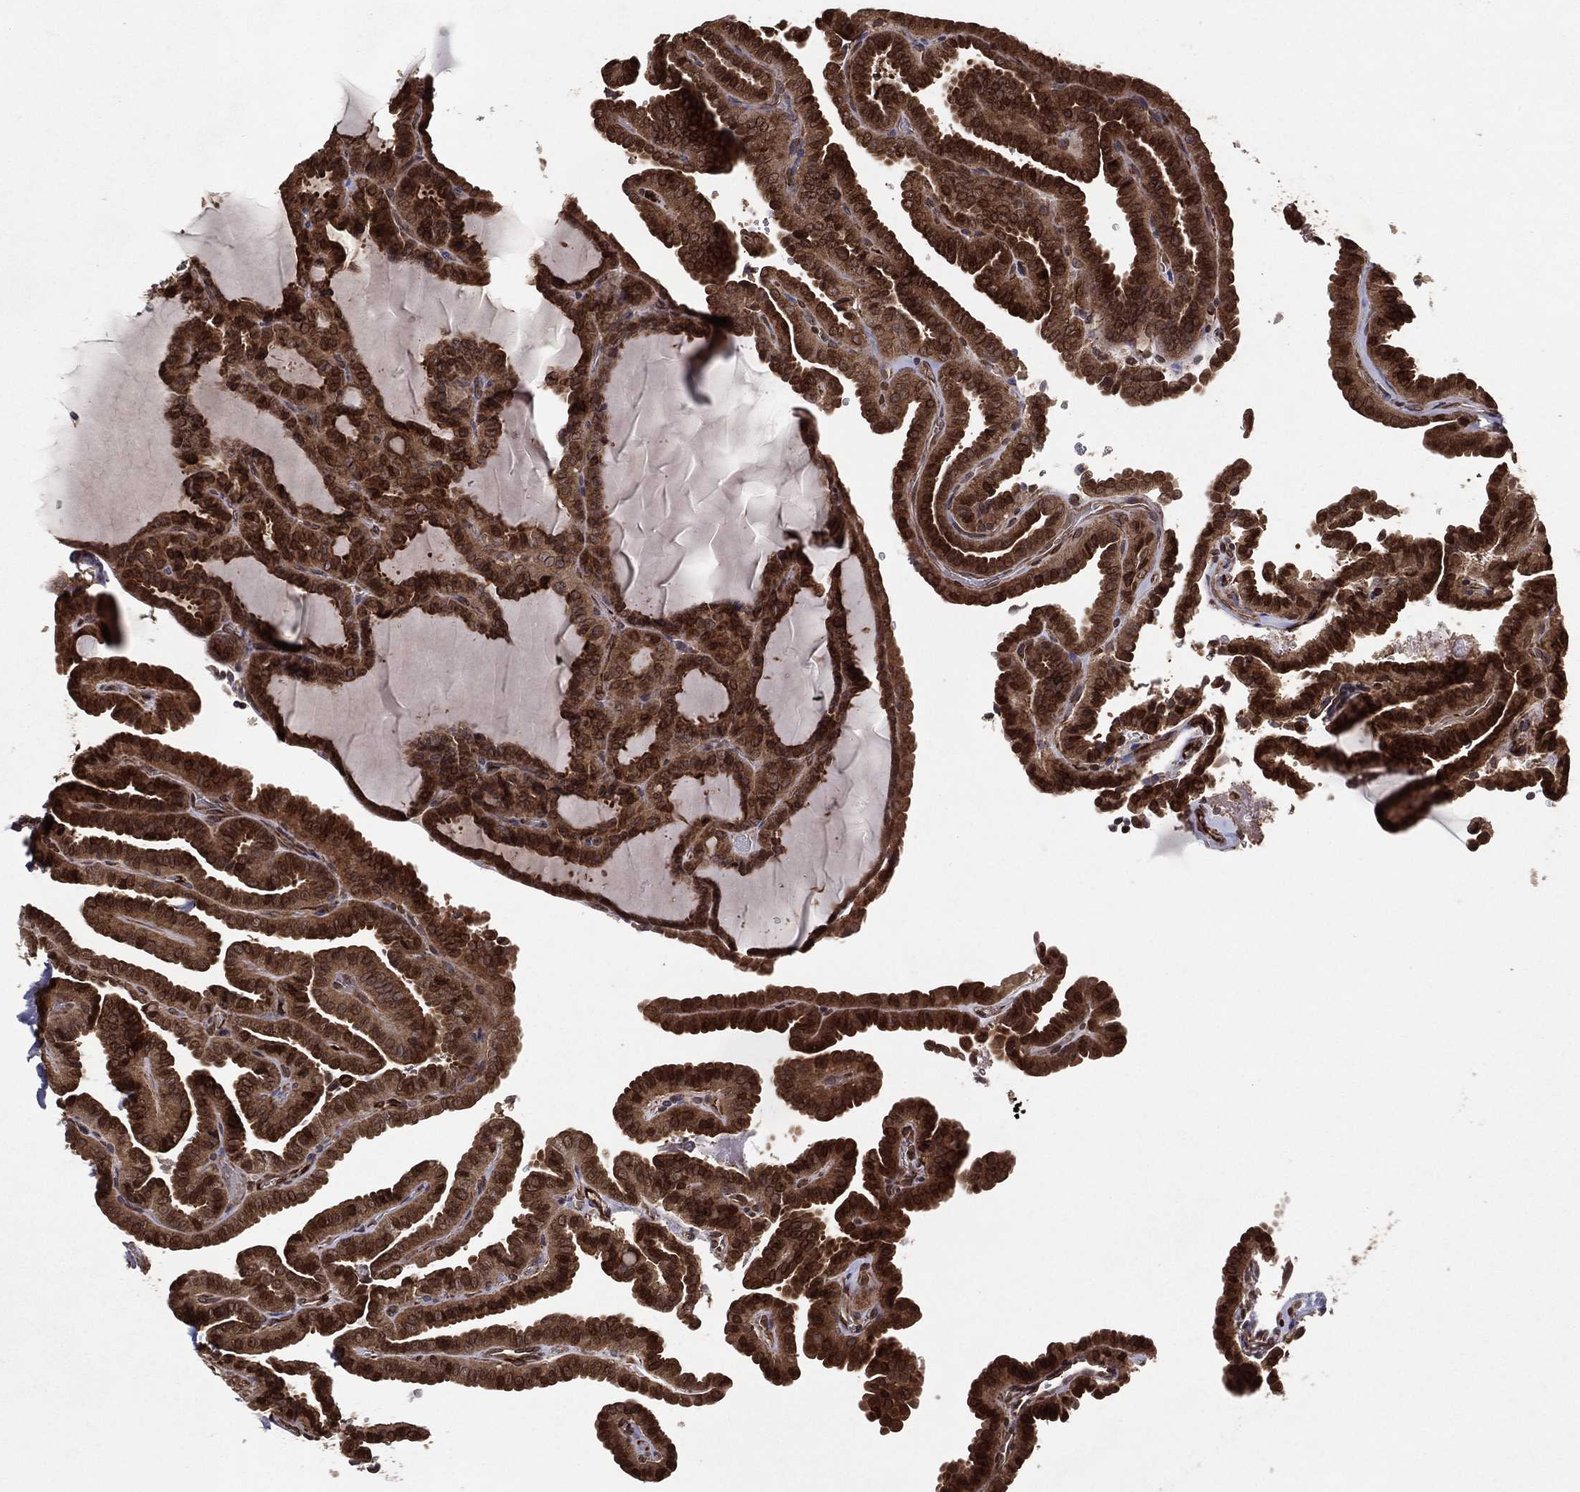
{"staining": {"intensity": "strong", "quantity": ">75%", "location": "cytoplasmic/membranous"}, "tissue": "thyroid cancer", "cell_type": "Tumor cells", "image_type": "cancer", "snomed": [{"axis": "morphology", "description": "Papillary adenocarcinoma, NOS"}, {"axis": "topography", "description": "Thyroid gland"}], "caption": "This photomicrograph shows immunohistochemistry staining of human thyroid cancer, with high strong cytoplasmic/membranous staining in approximately >75% of tumor cells.", "gene": "CERS2", "patient": {"sex": "female", "age": 39}}